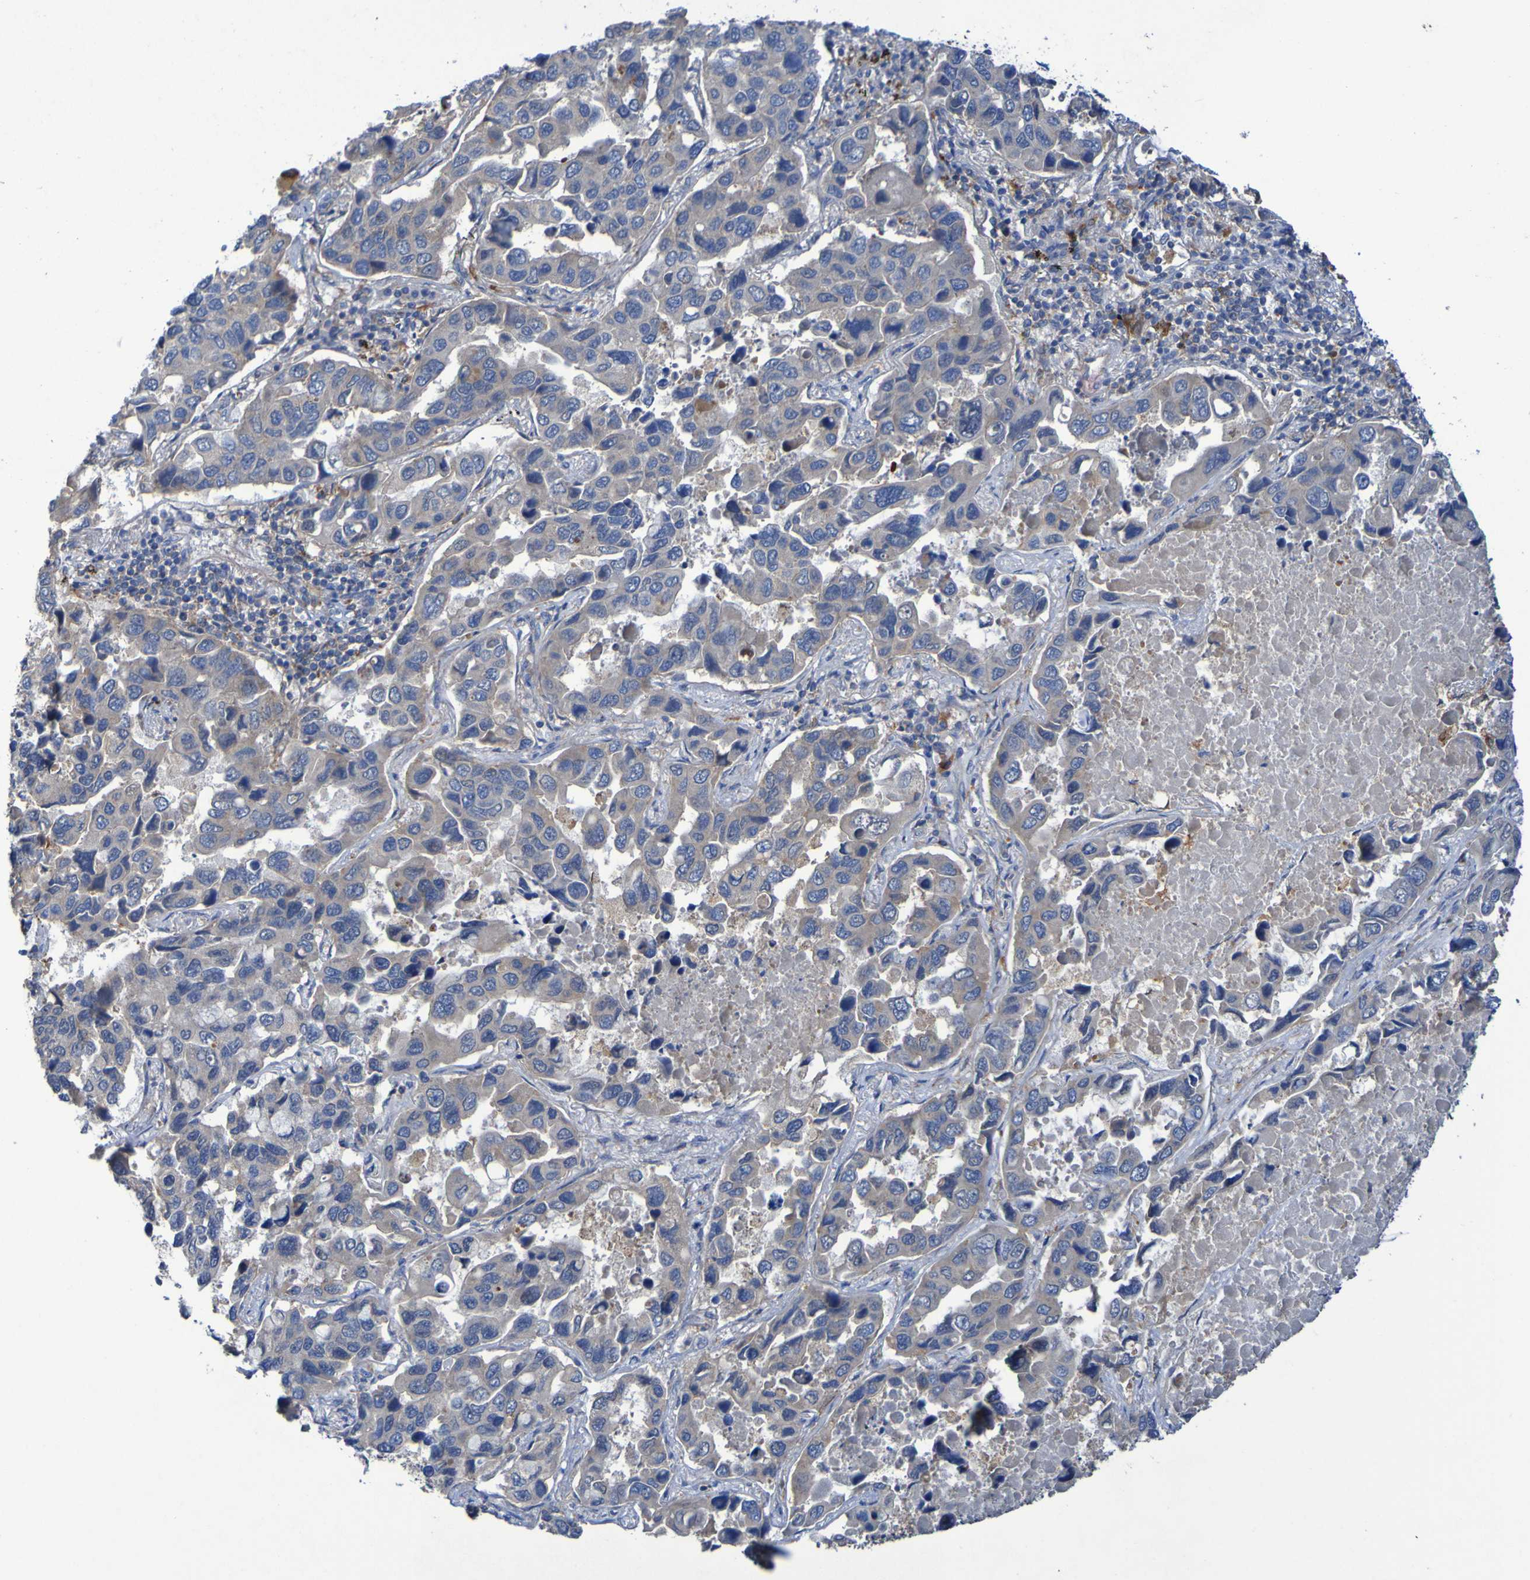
{"staining": {"intensity": "weak", "quantity": "25%-75%", "location": "cytoplasmic/membranous"}, "tissue": "lung cancer", "cell_type": "Tumor cells", "image_type": "cancer", "snomed": [{"axis": "morphology", "description": "Adenocarcinoma, NOS"}, {"axis": "topography", "description": "Lung"}], "caption": "This micrograph shows immunohistochemistry (IHC) staining of adenocarcinoma (lung), with low weak cytoplasmic/membranous staining in approximately 25%-75% of tumor cells.", "gene": "ARHGEF16", "patient": {"sex": "male", "age": 64}}